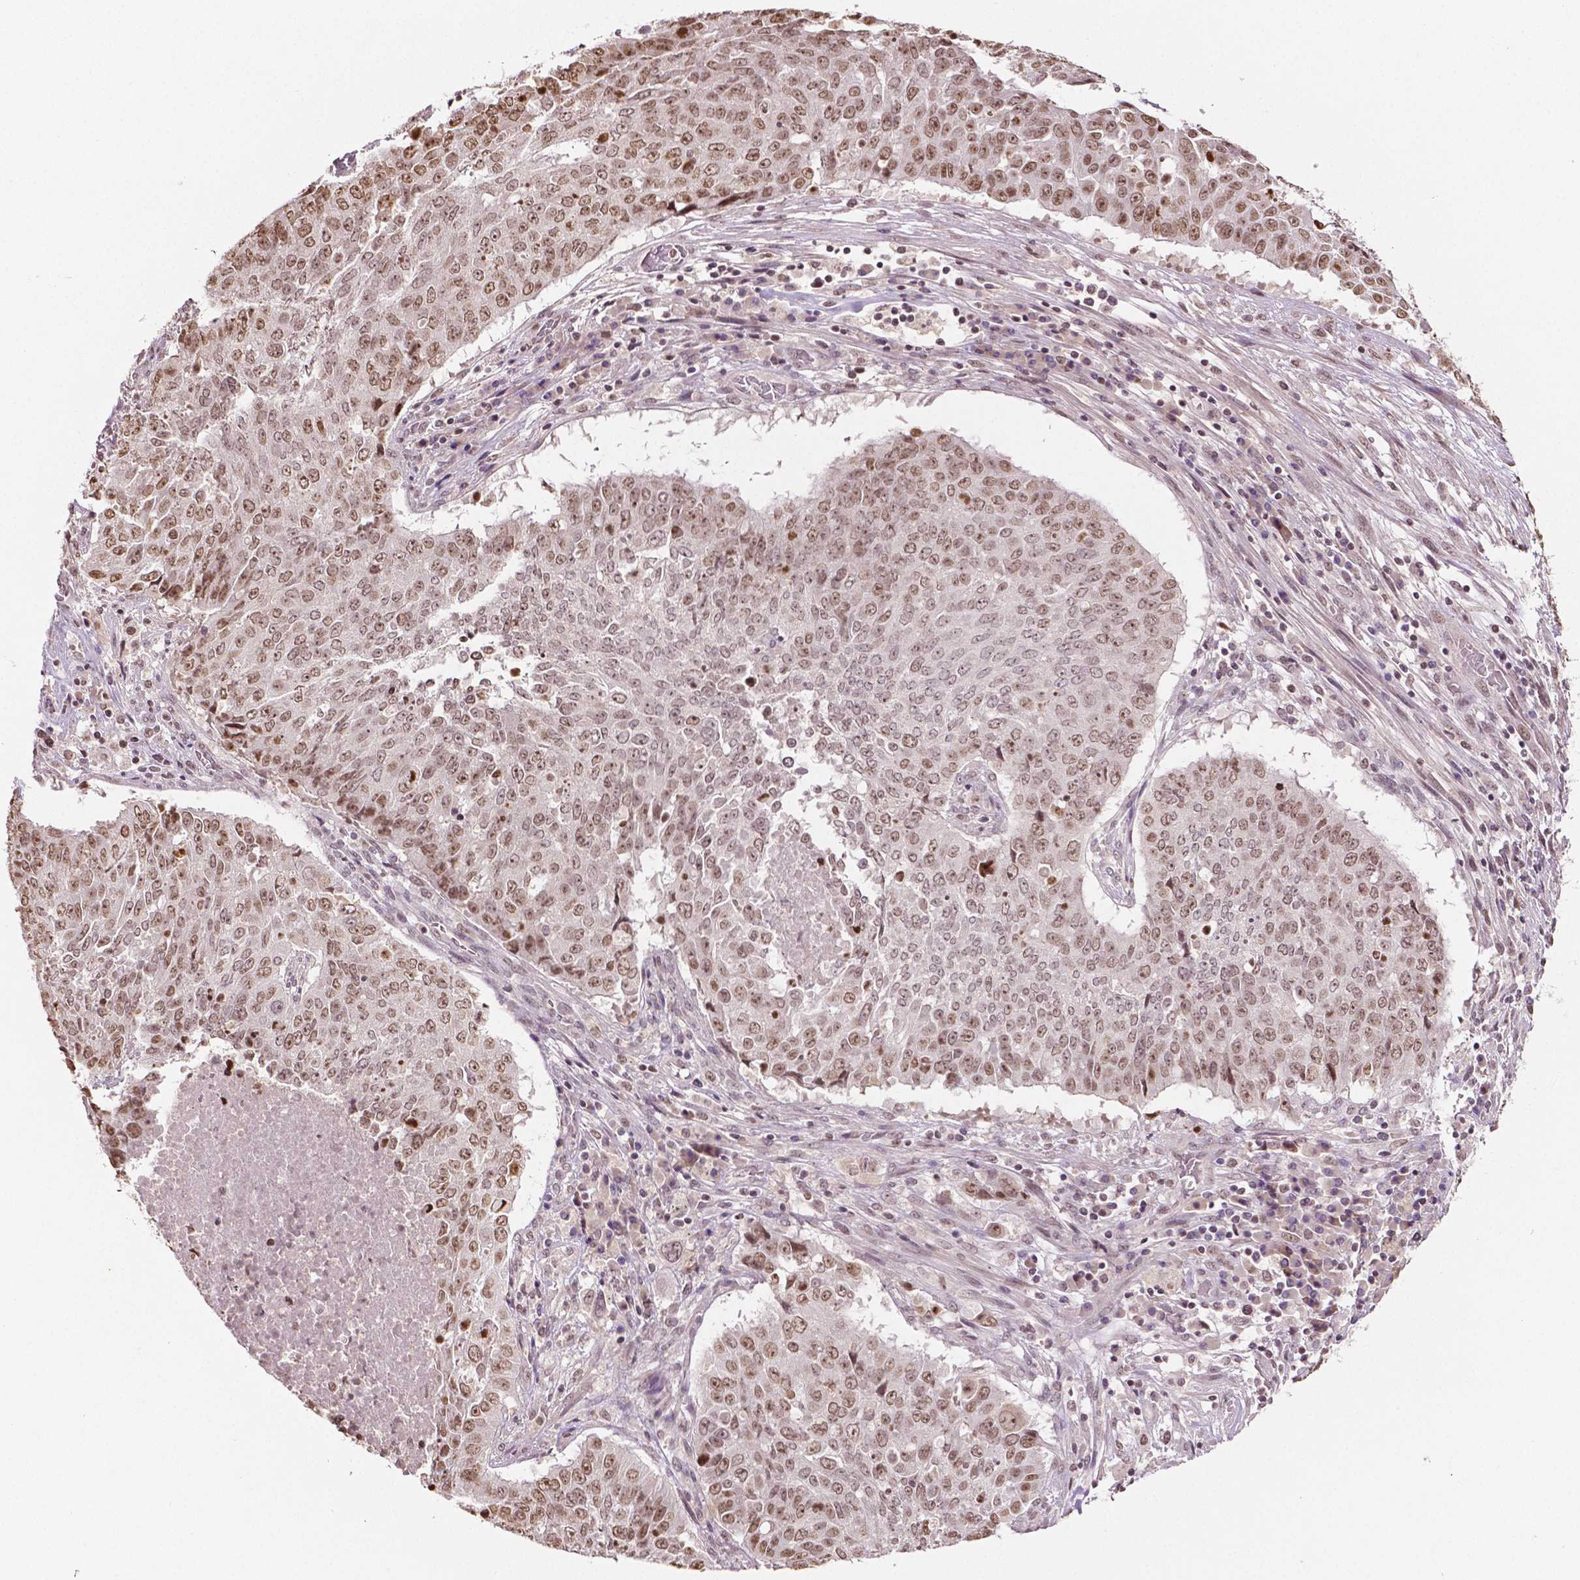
{"staining": {"intensity": "moderate", "quantity": ">75%", "location": "nuclear"}, "tissue": "lung cancer", "cell_type": "Tumor cells", "image_type": "cancer", "snomed": [{"axis": "morphology", "description": "Normal tissue, NOS"}, {"axis": "morphology", "description": "Squamous cell carcinoma, NOS"}, {"axis": "topography", "description": "Bronchus"}, {"axis": "topography", "description": "Lung"}], "caption": "The immunohistochemical stain shows moderate nuclear positivity in tumor cells of squamous cell carcinoma (lung) tissue.", "gene": "DEK", "patient": {"sex": "male", "age": 64}}